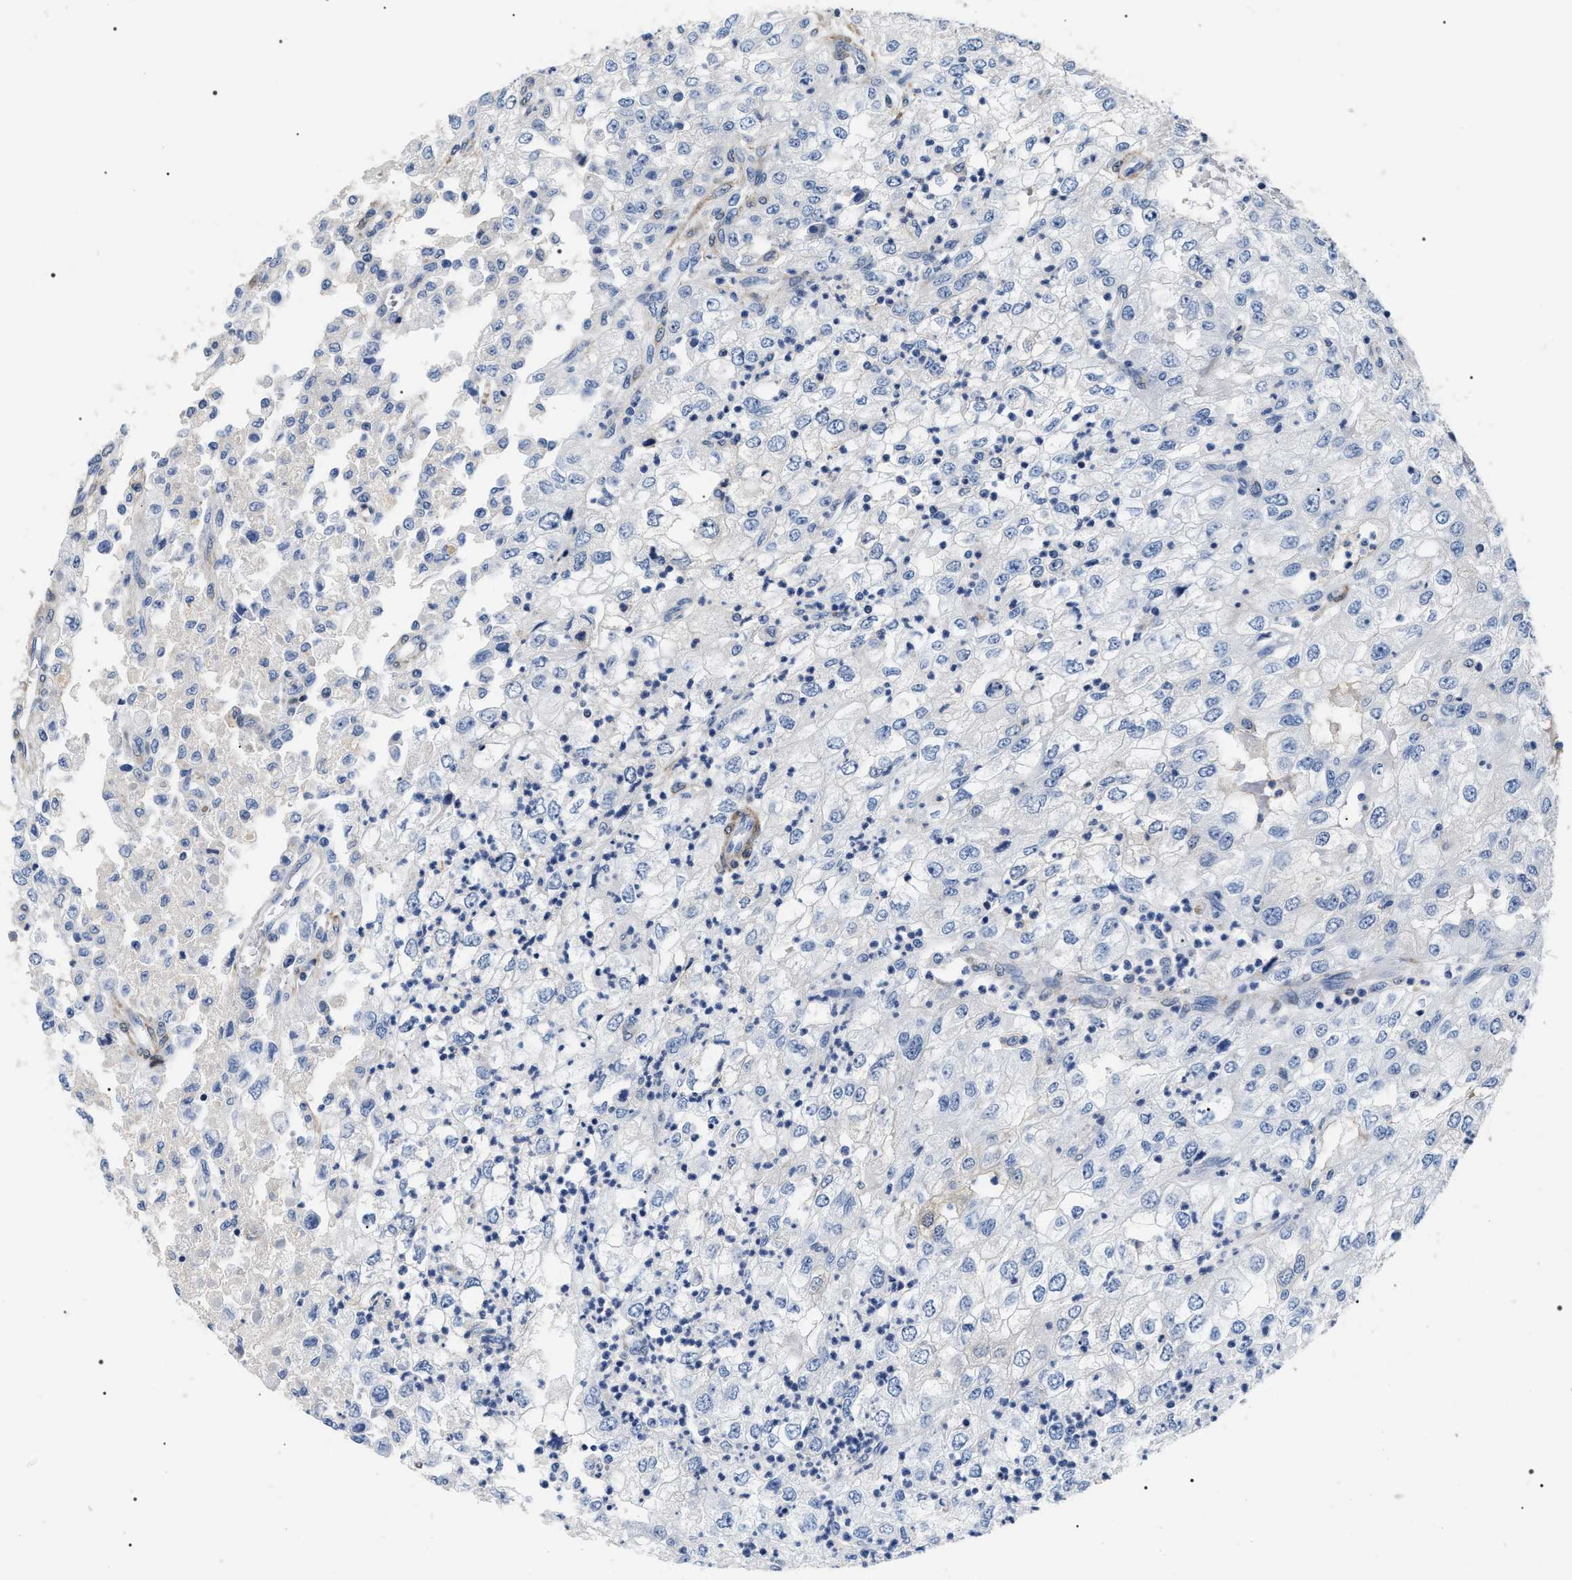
{"staining": {"intensity": "negative", "quantity": "none", "location": "none"}, "tissue": "renal cancer", "cell_type": "Tumor cells", "image_type": "cancer", "snomed": [{"axis": "morphology", "description": "Adenocarcinoma, NOS"}, {"axis": "topography", "description": "Kidney"}], "caption": "This is a photomicrograph of IHC staining of renal cancer (adenocarcinoma), which shows no staining in tumor cells.", "gene": "BAG2", "patient": {"sex": "female", "age": 54}}